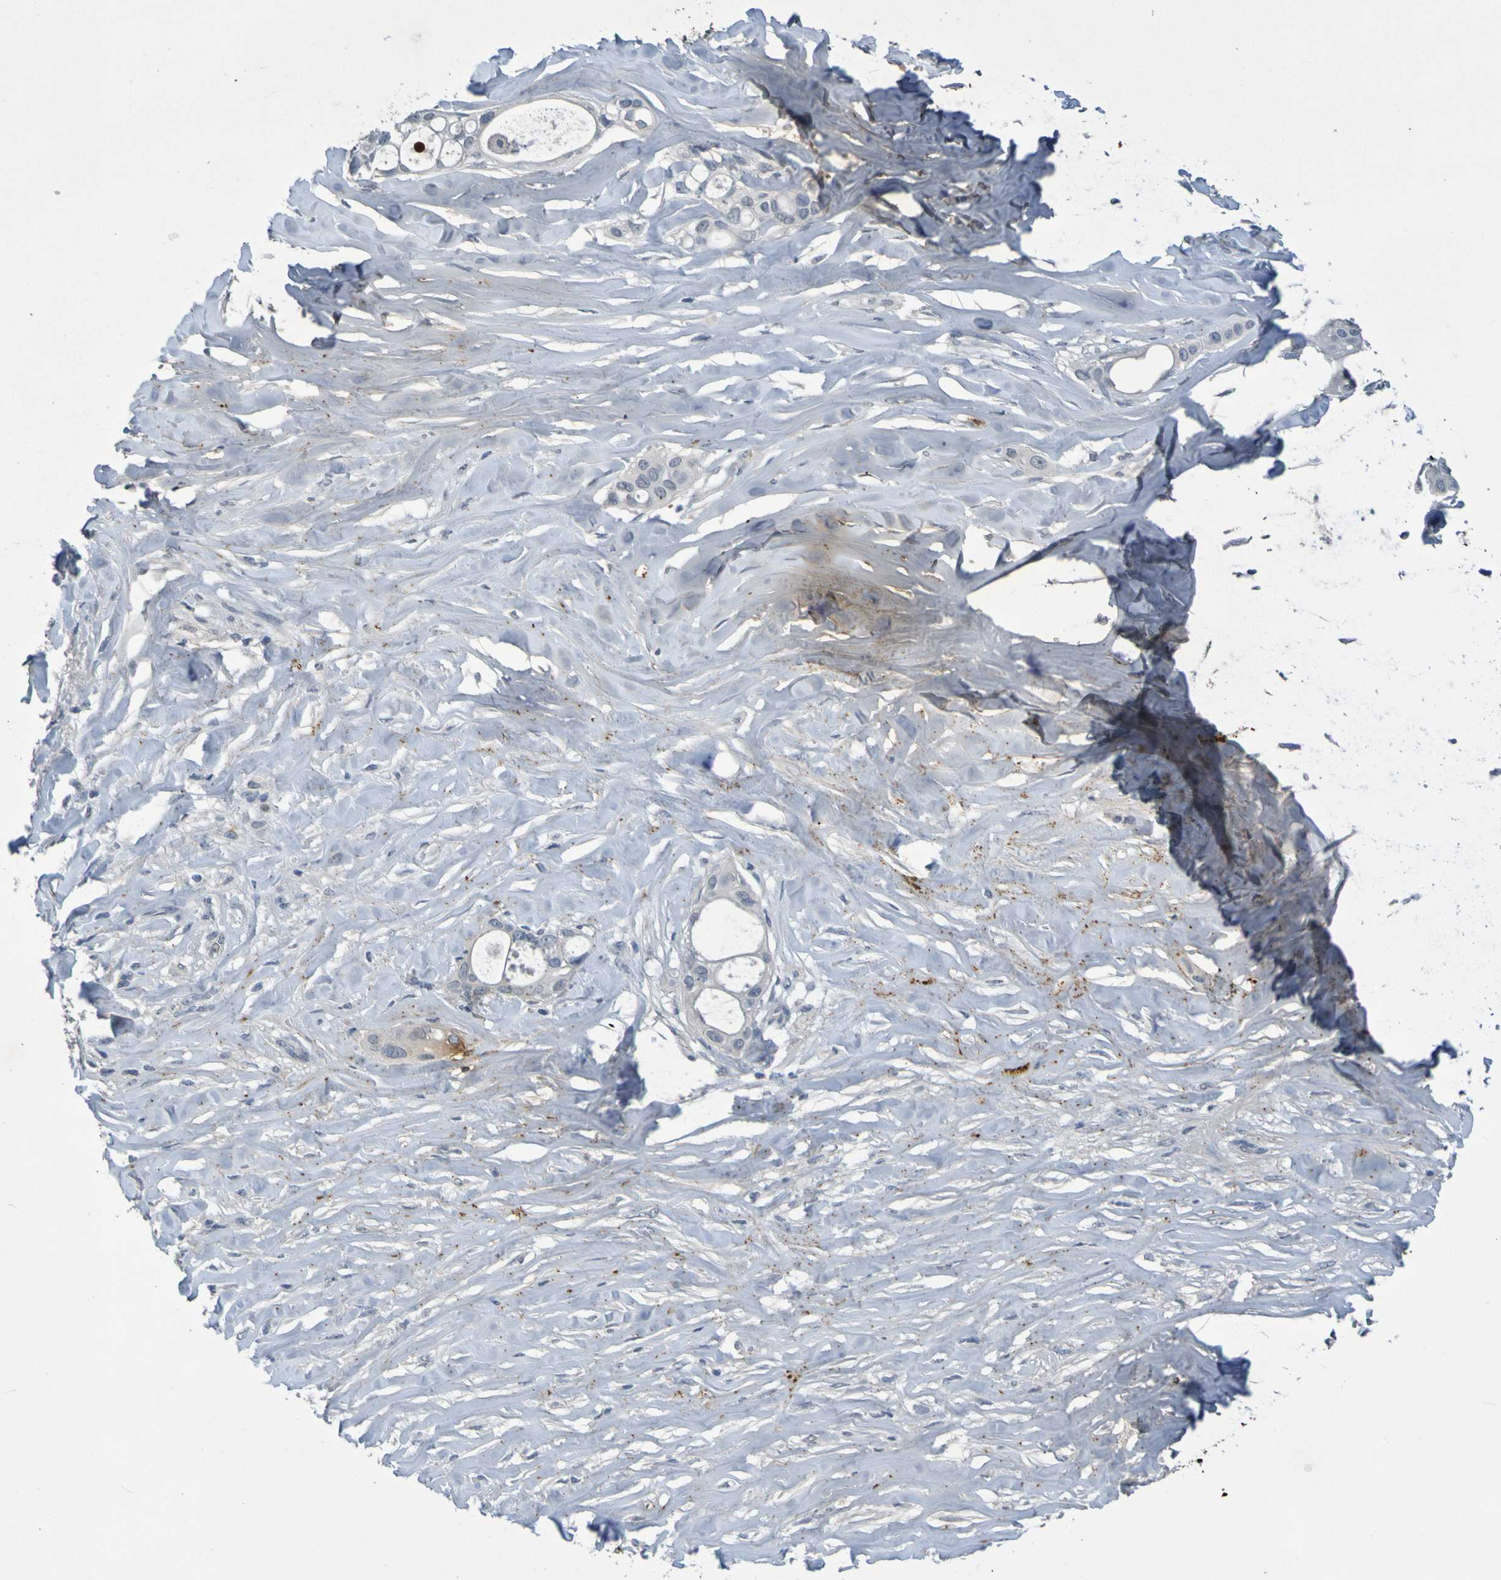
{"staining": {"intensity": "negative", "quantity": "none", "location": "none"}, "tissue": "liver cancer", "cell_type": "Tumor cells", "image_type": "cancer", "snomed": [{"axis": "morphology", "description": "Cholangiocarcinoma"}, {"axis": "topography", "description": "Liver"}], "caption": "Immunohistochemical staining of cholangiocarcinoma (liver) demonstrates no significant expression in tumor cells. (DAB (3,3'-diaminobenzidine) IHC with hematoxylin counter stain).", "gene": "IL10", "patient": {"sex": "female", "age": 67}}